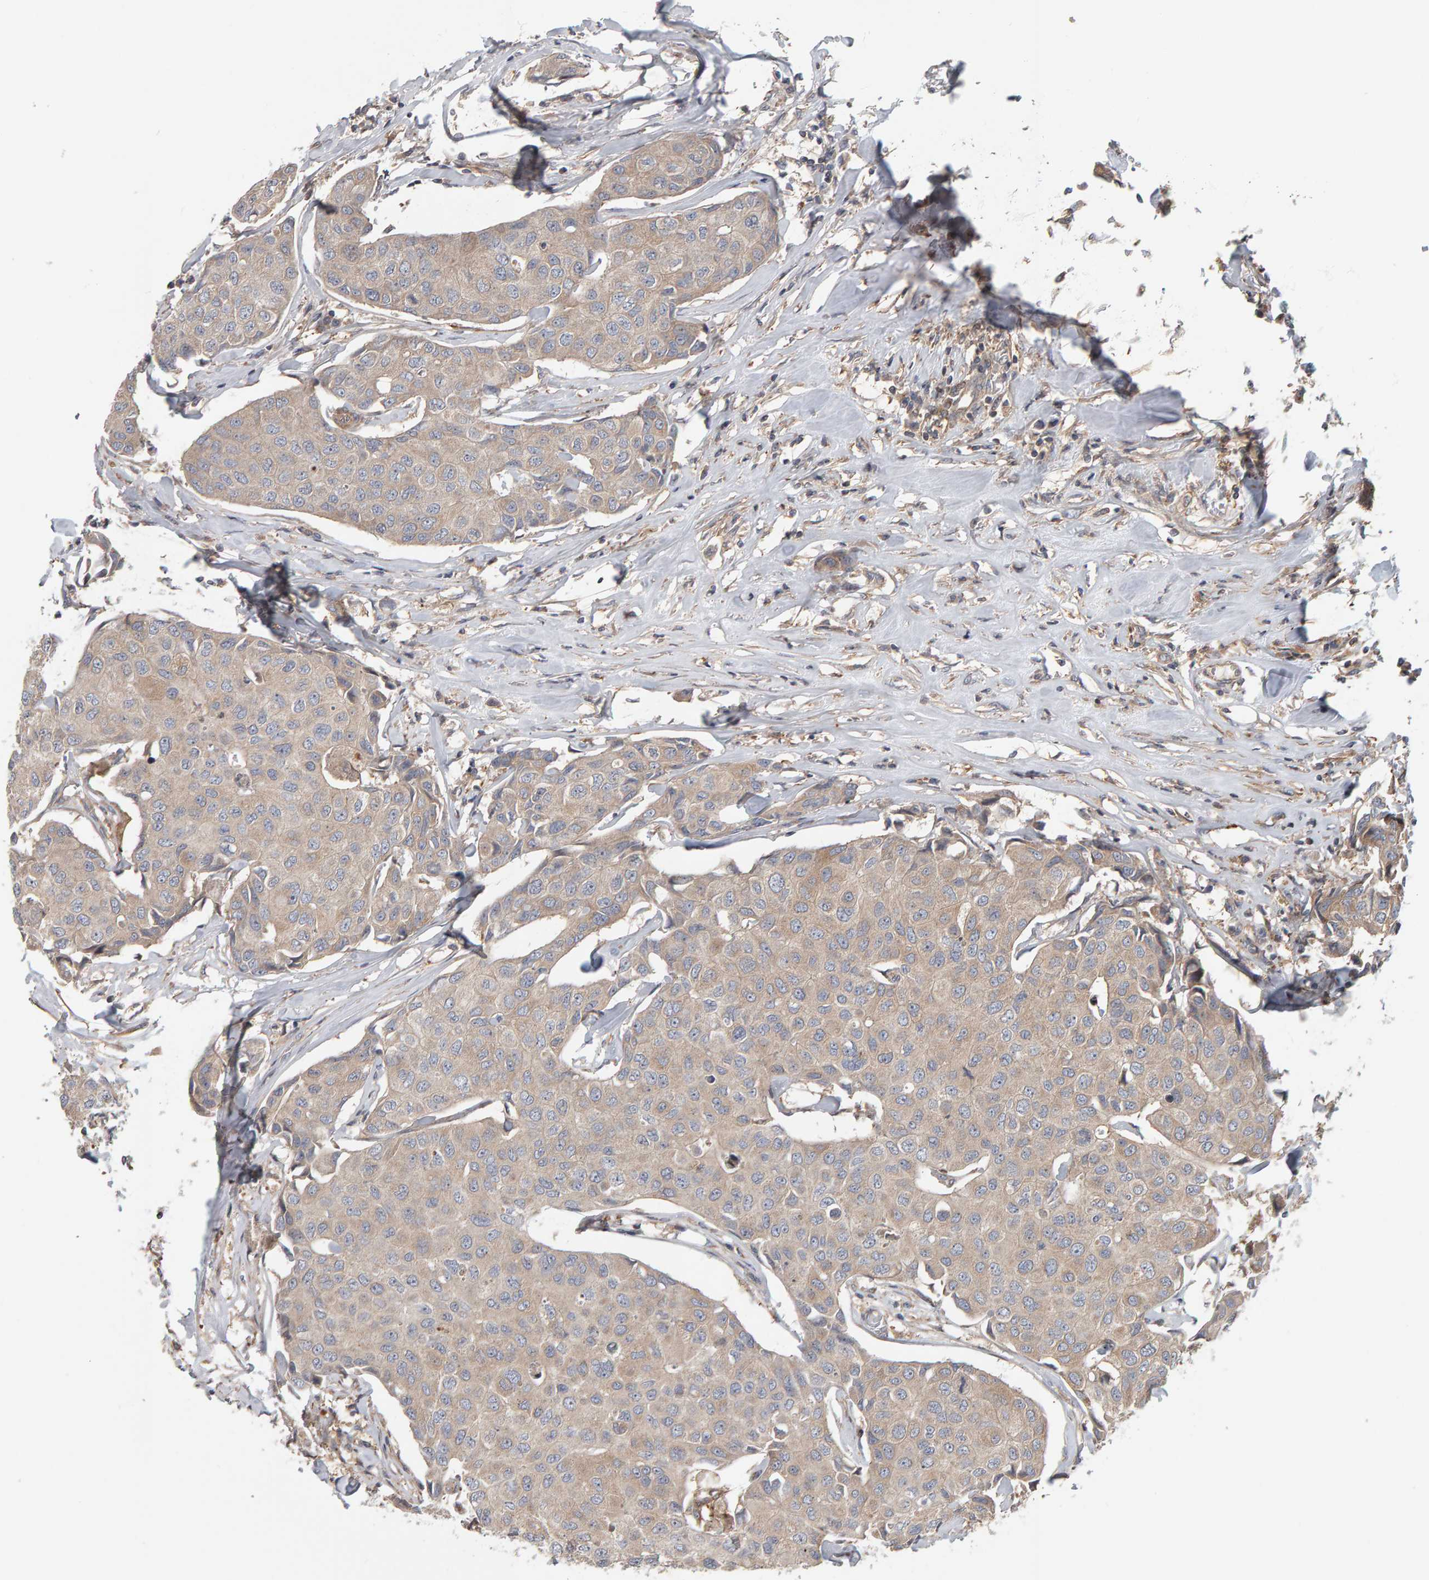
{"staining": {"intensity": "weak", "quantity": ">75%", "location": "cytoplasmic/membranous"}, "tissue": "breast cancer", "cell_type": "Tumor cells", "image_type": "cancer", "snomed": [{"axis": "morphology", "description": "Duct carcinoma"}, {"axis": "topography", "description": "Breast"}], "caption": "Immunohistochemical staining of breast intraductal carcinoma displays low levels of weak cytoplasmic/membranous positivity in about >75% of tumor cells.", "gene": "C9orf72", "patient": {"sex": "female", "age": 80}}